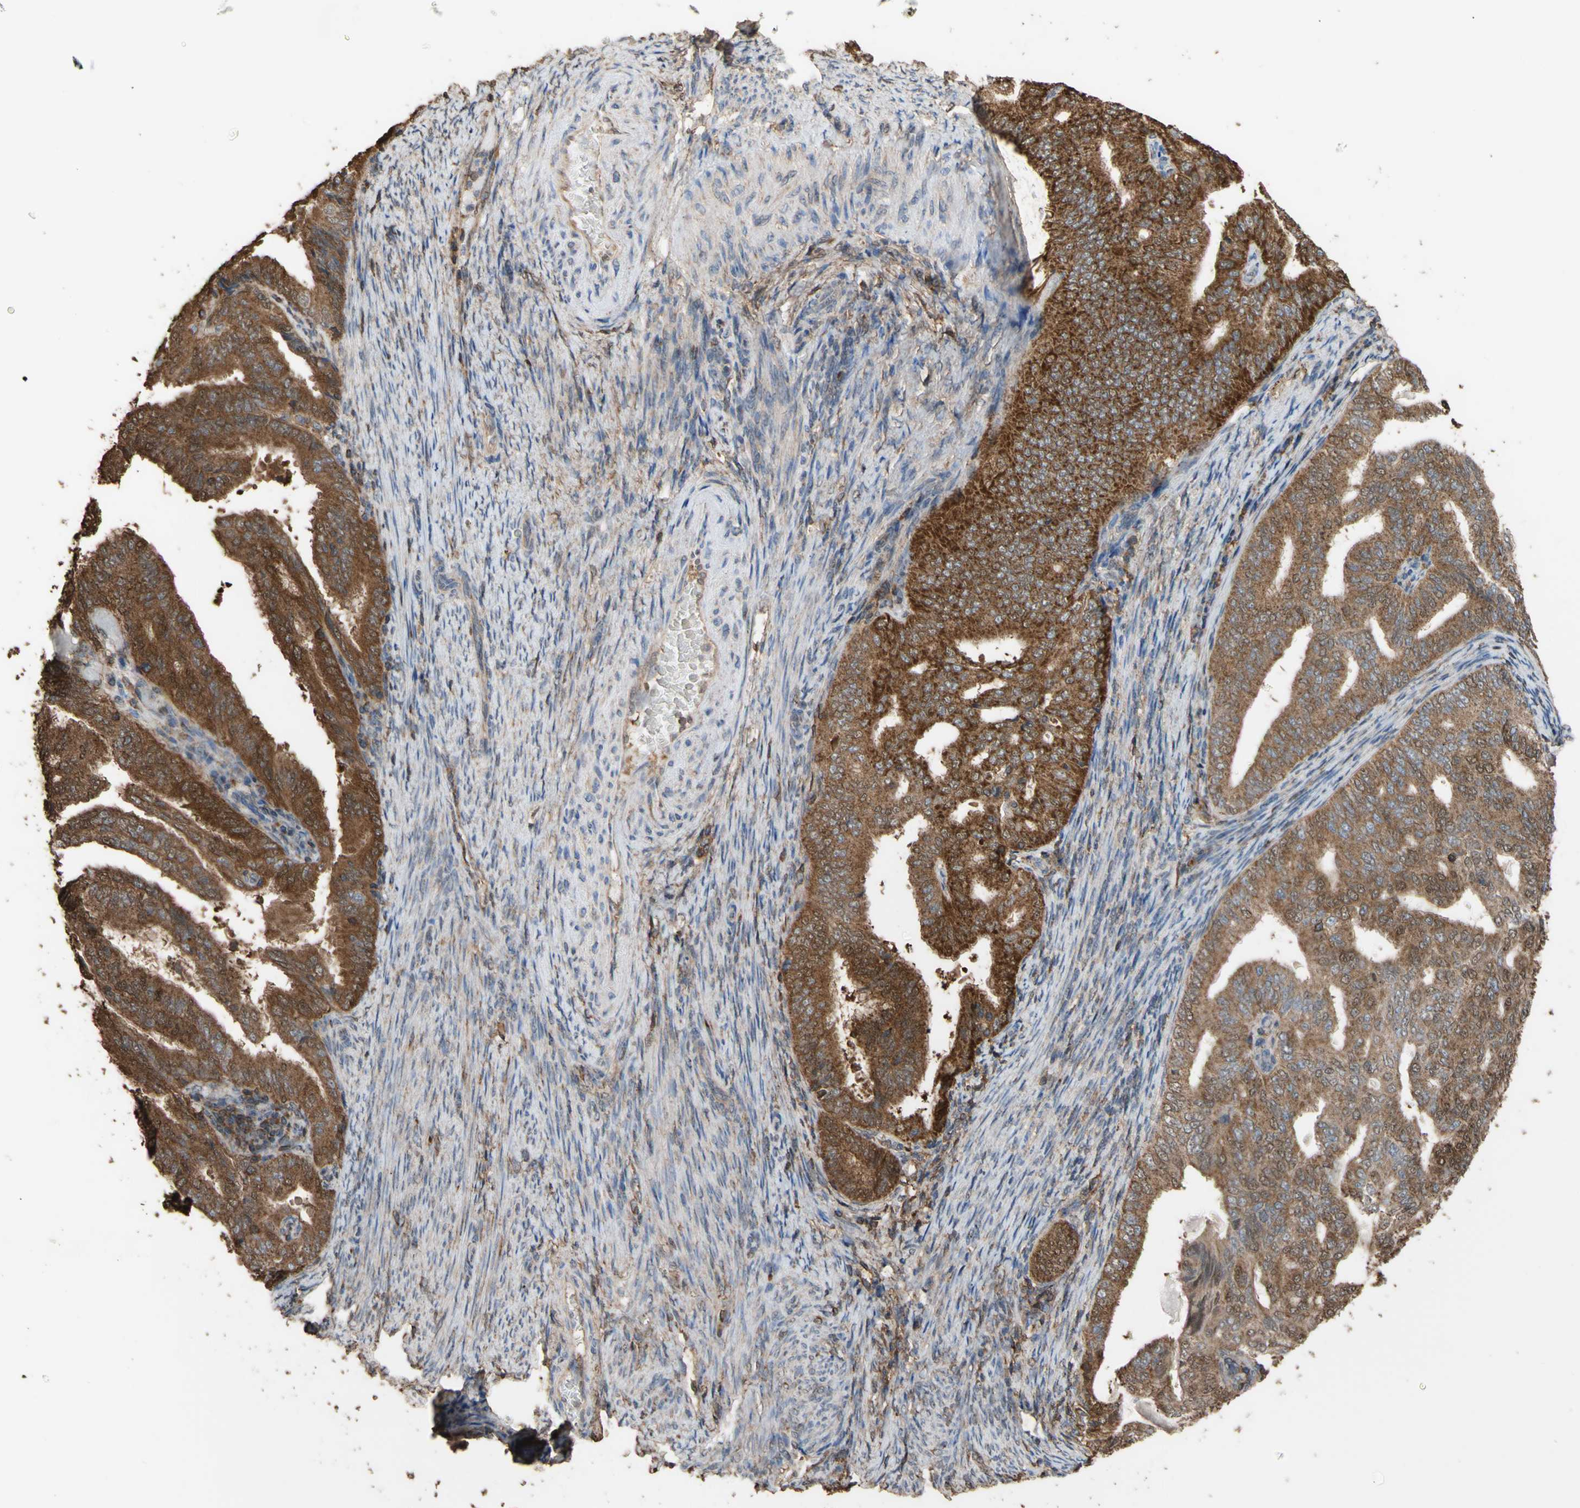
{"staining": {"intensity": "moderate", "quantity": ">75%", "location": "cytoplasmic/membranous"}, "tissue": "endometrial cancer", "cell_type": "Tumor cells", "image_type": "cancer", "snomed": [{"axis": "morphology", "description": "Adenocarcinoma, NOS"}, {"axis": "topography", "description": "Endometrium"}], "caption": "This is a micrograph of immunohistochemistry staining of endometrial adenocarcinoma, which shows moderate expression in the cytoplasmic/membranous of tumor cells.", "gene": "ALDH9A1", "patient": {"sex": "female", "age": 58}}